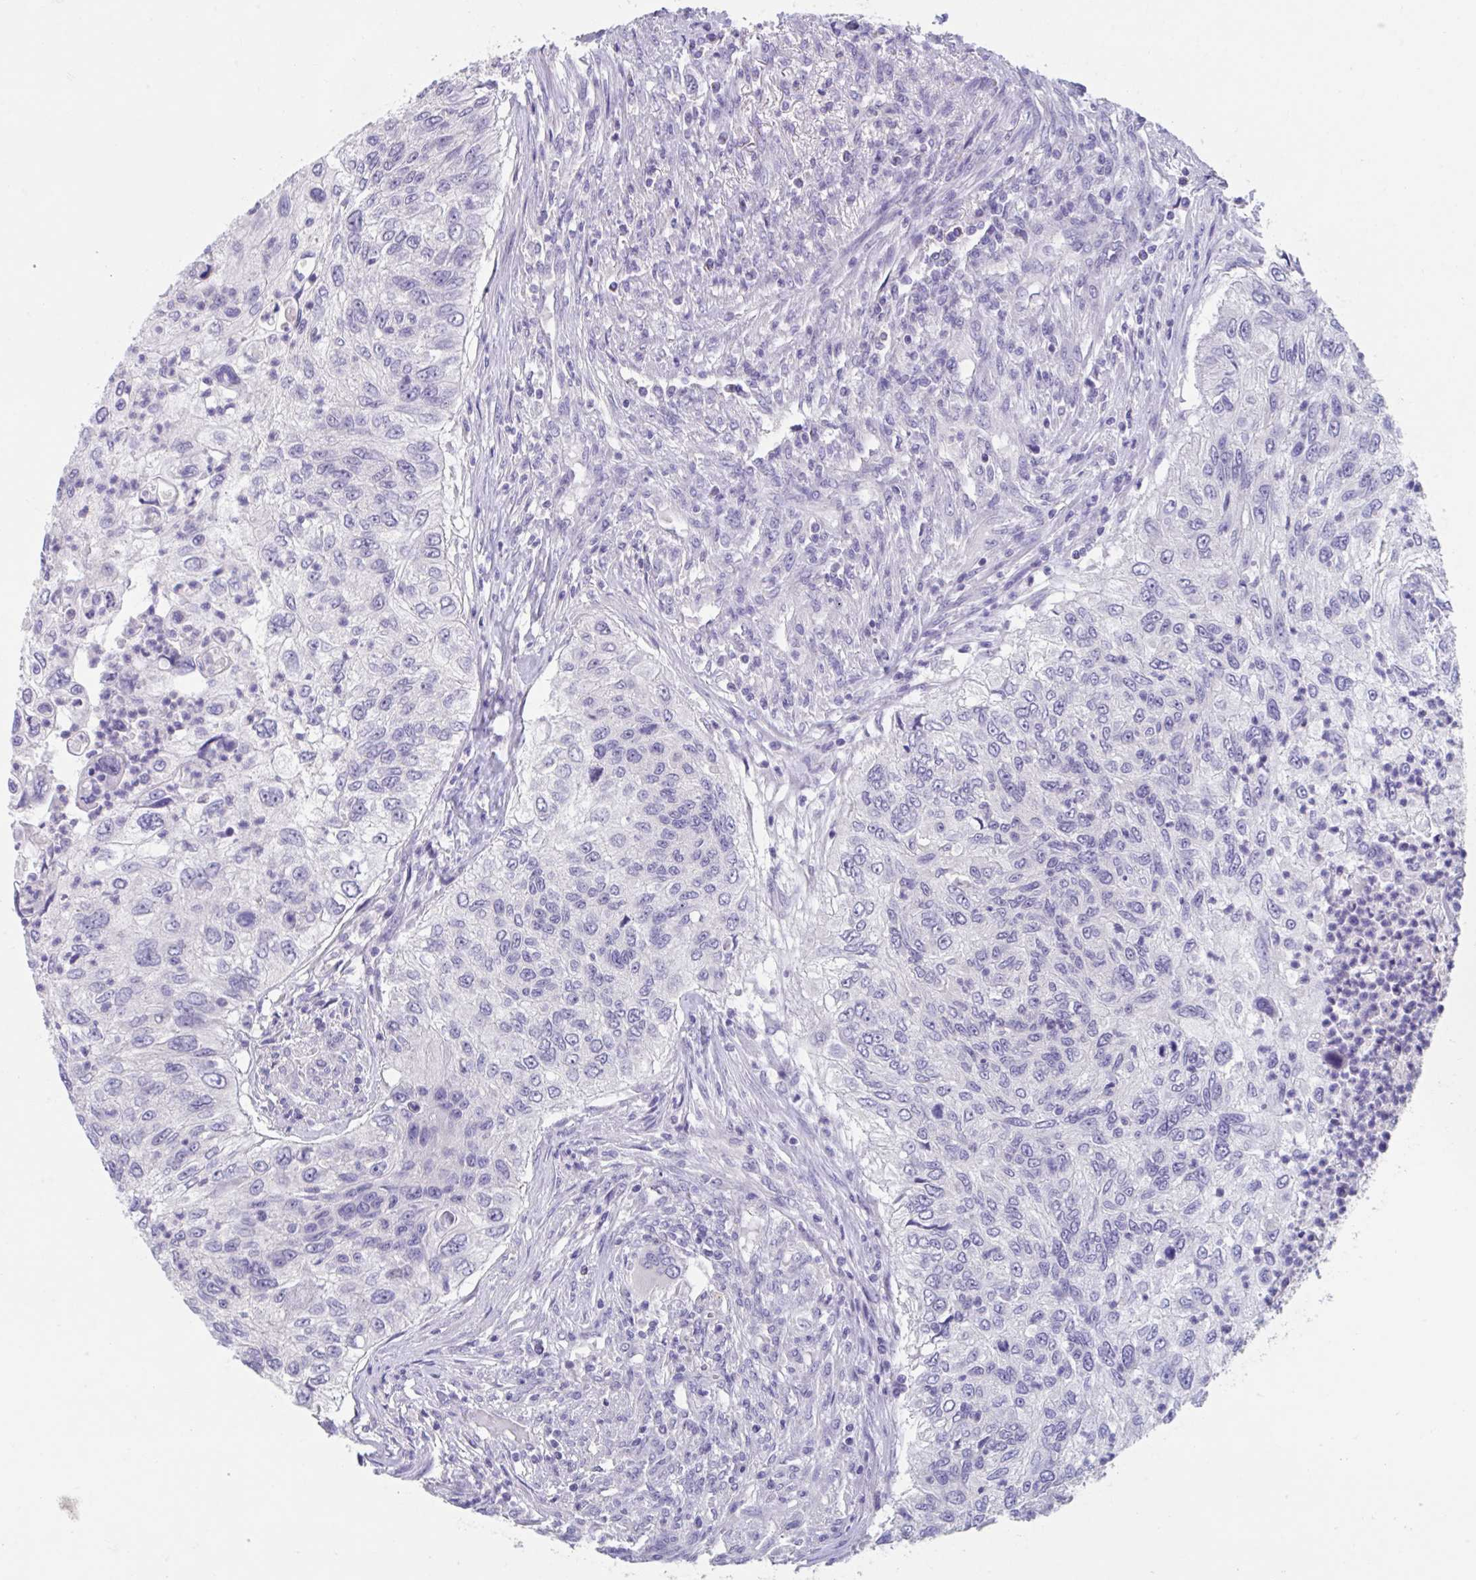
{"staining": {"intensity": "negative", "quantity": "none", "location": "none"}, "tissue": "urothelial cancer", "cell_type": "Tumor cells", "image_type": "cancer", "snomed": [{"axis": "morphology", "description": "Urothelial carcinoma, High grade"}, {"axis": "topography", "description": "Urinary bladder"}], "caption": "DAB immunohistochemical staining of urothelial carcinoma (high-grade) exhibits no significant expression in tumor cells.", "gene": "GPR162", "patient": {"sex": "female", "age": 60}}